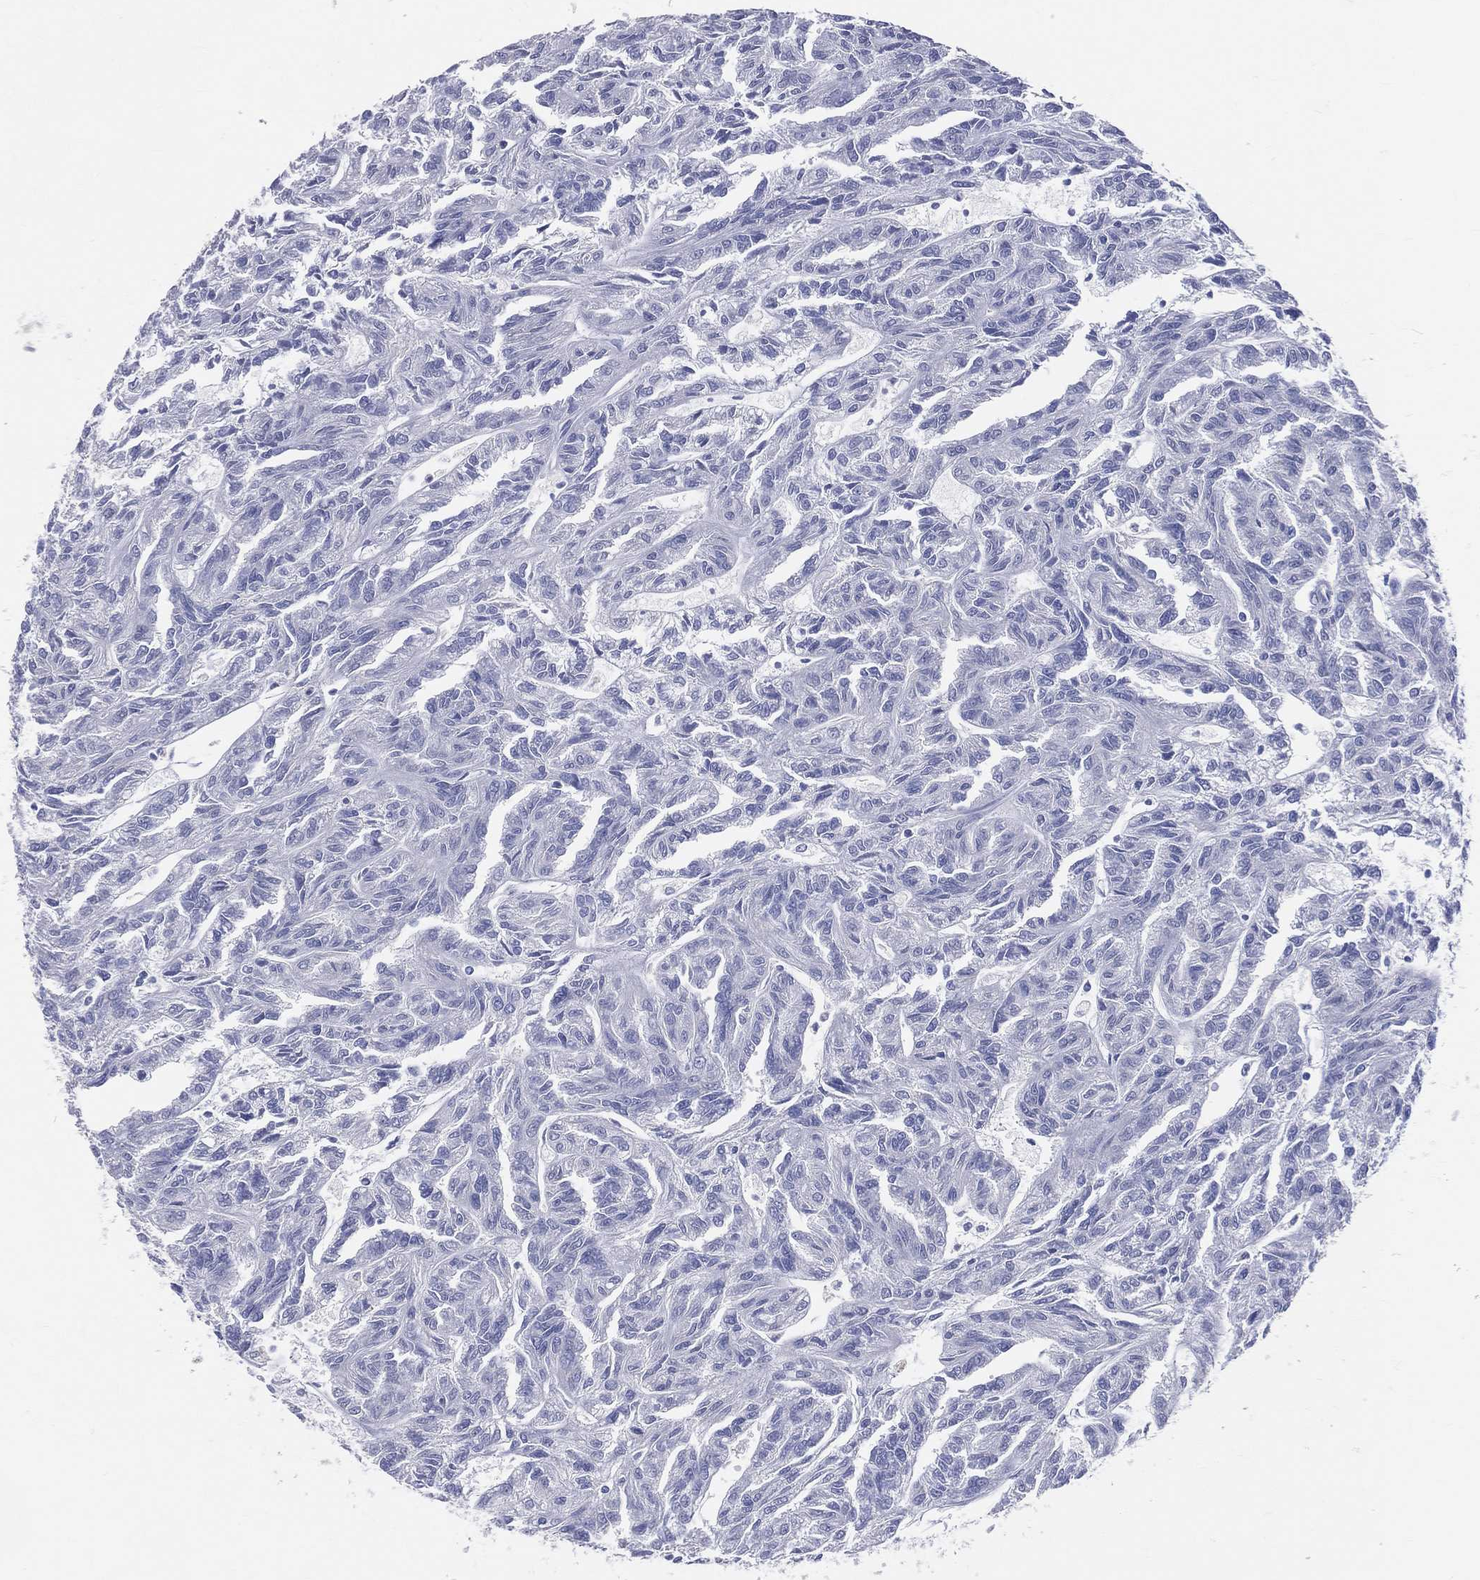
{"staining": {"intensity": "negative", "quantity": "none", "location": "none"}, "tissue": "renal cancer", "cell_type": "Tumor cells", "image_type": "cancer", "snomed": [{"axis": "morphology", "description": "Adenocarcinoma, NOS"}, {"axis": "topography", "description": "Kidney"}], "caption": "IHC histopathology image of renal cancer stained for a protein (brown), which demonstrates no expression in tumor cells.", "gene": "LAT", "patient": {"sex": "male", "age": 79}}